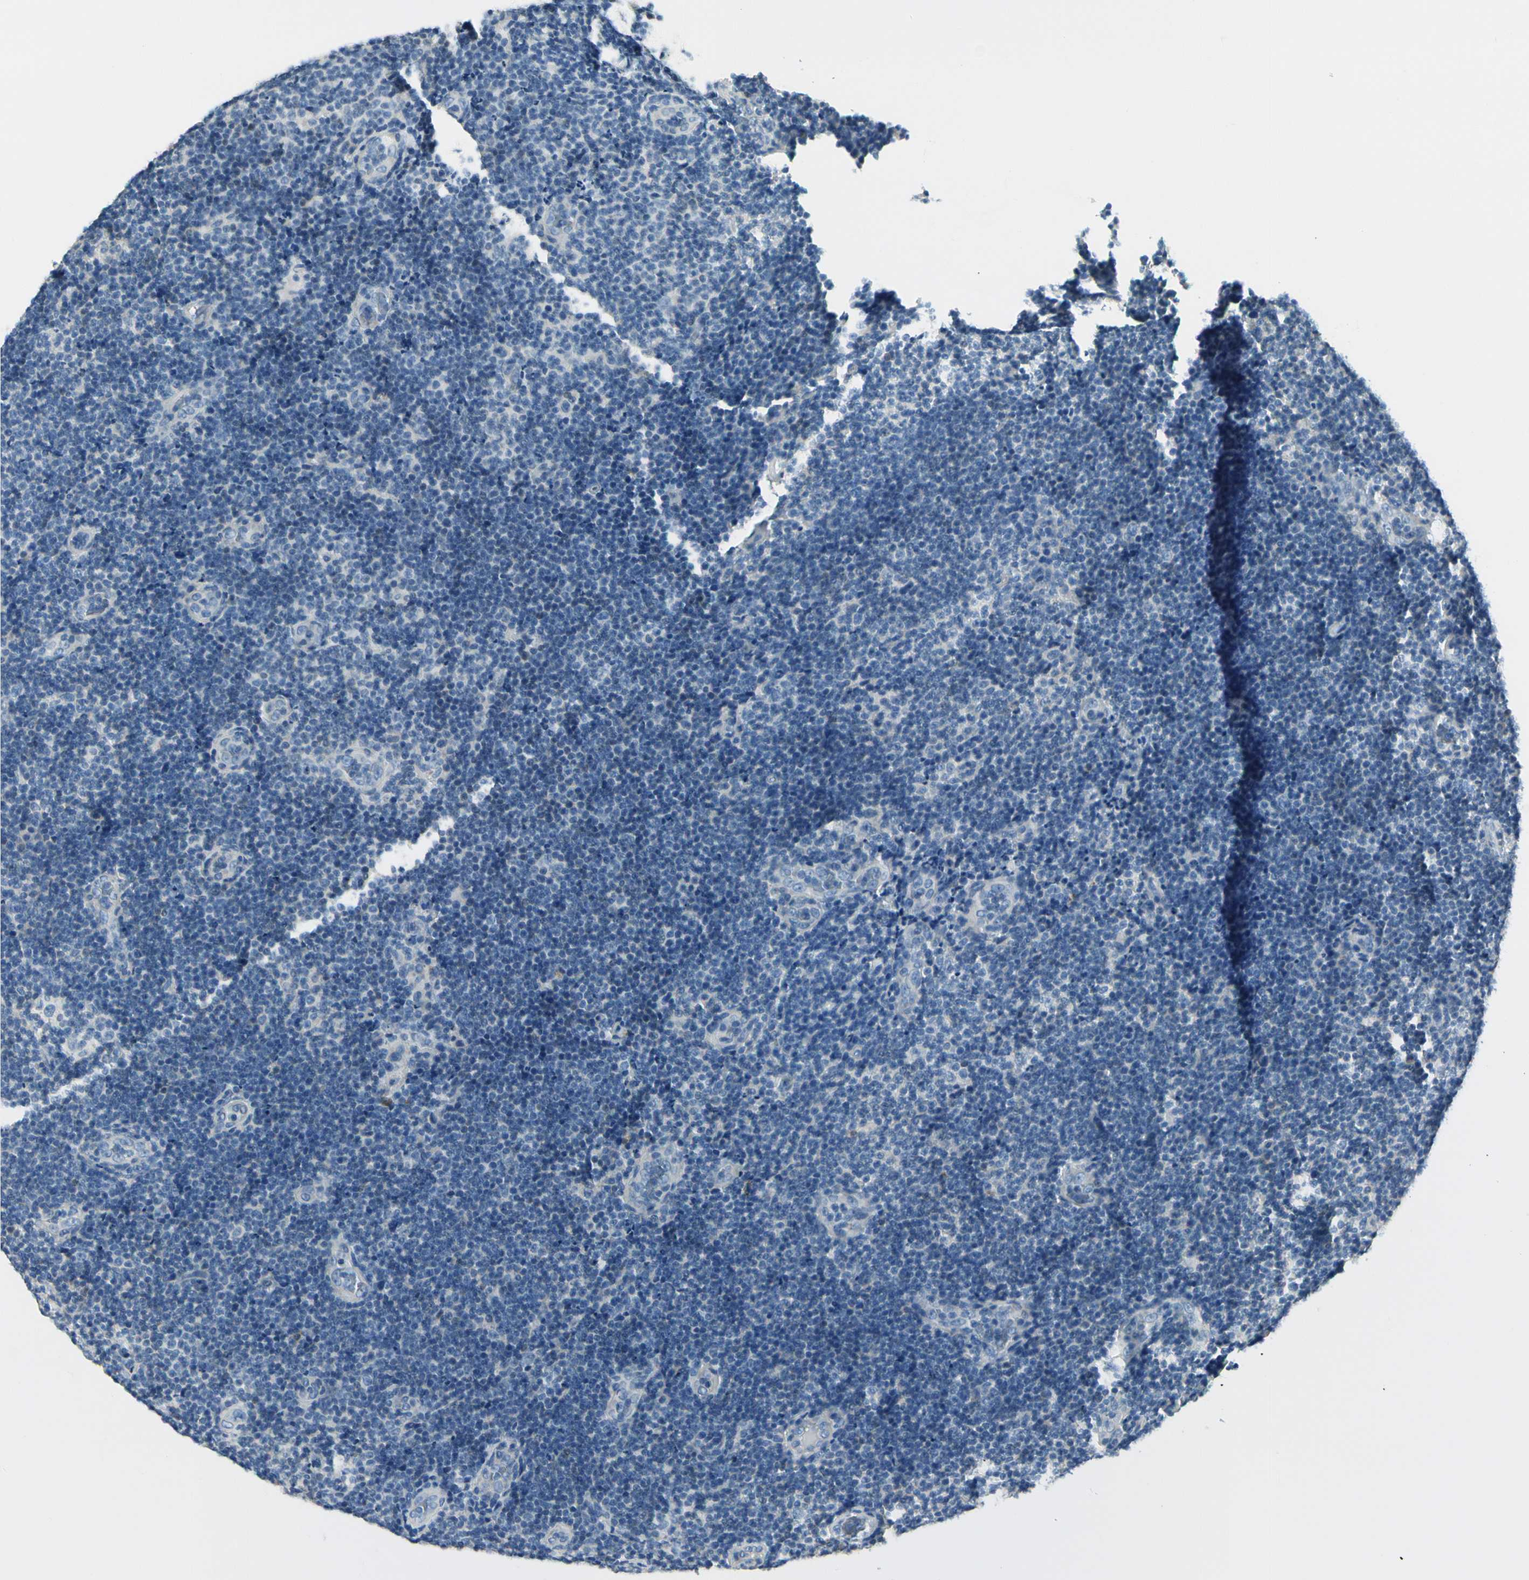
{"staining": {"intensity": "negative", "quantity": "none", "location": "none"}, "tissue": "lymphoma", "cell_type": "Tumor cells", "image_type": "cancer", "snomed": [{"axis": "morphology", "description": "Malignant lymphoma, non-Hodgkin's type, Low grade"}, {"axis": "topography", "description": "Lymph node"}], "caption": "This is a micrograph of IHC staining of low-grade malignant lymphoma, non-Hodgkin's type, which shows no expression in tumor cells. (DAB IHC visualized using brightfield microscopy, high magnification).", "gene": "PEBP1", "patient": {"sex": "male", "age": 83}}